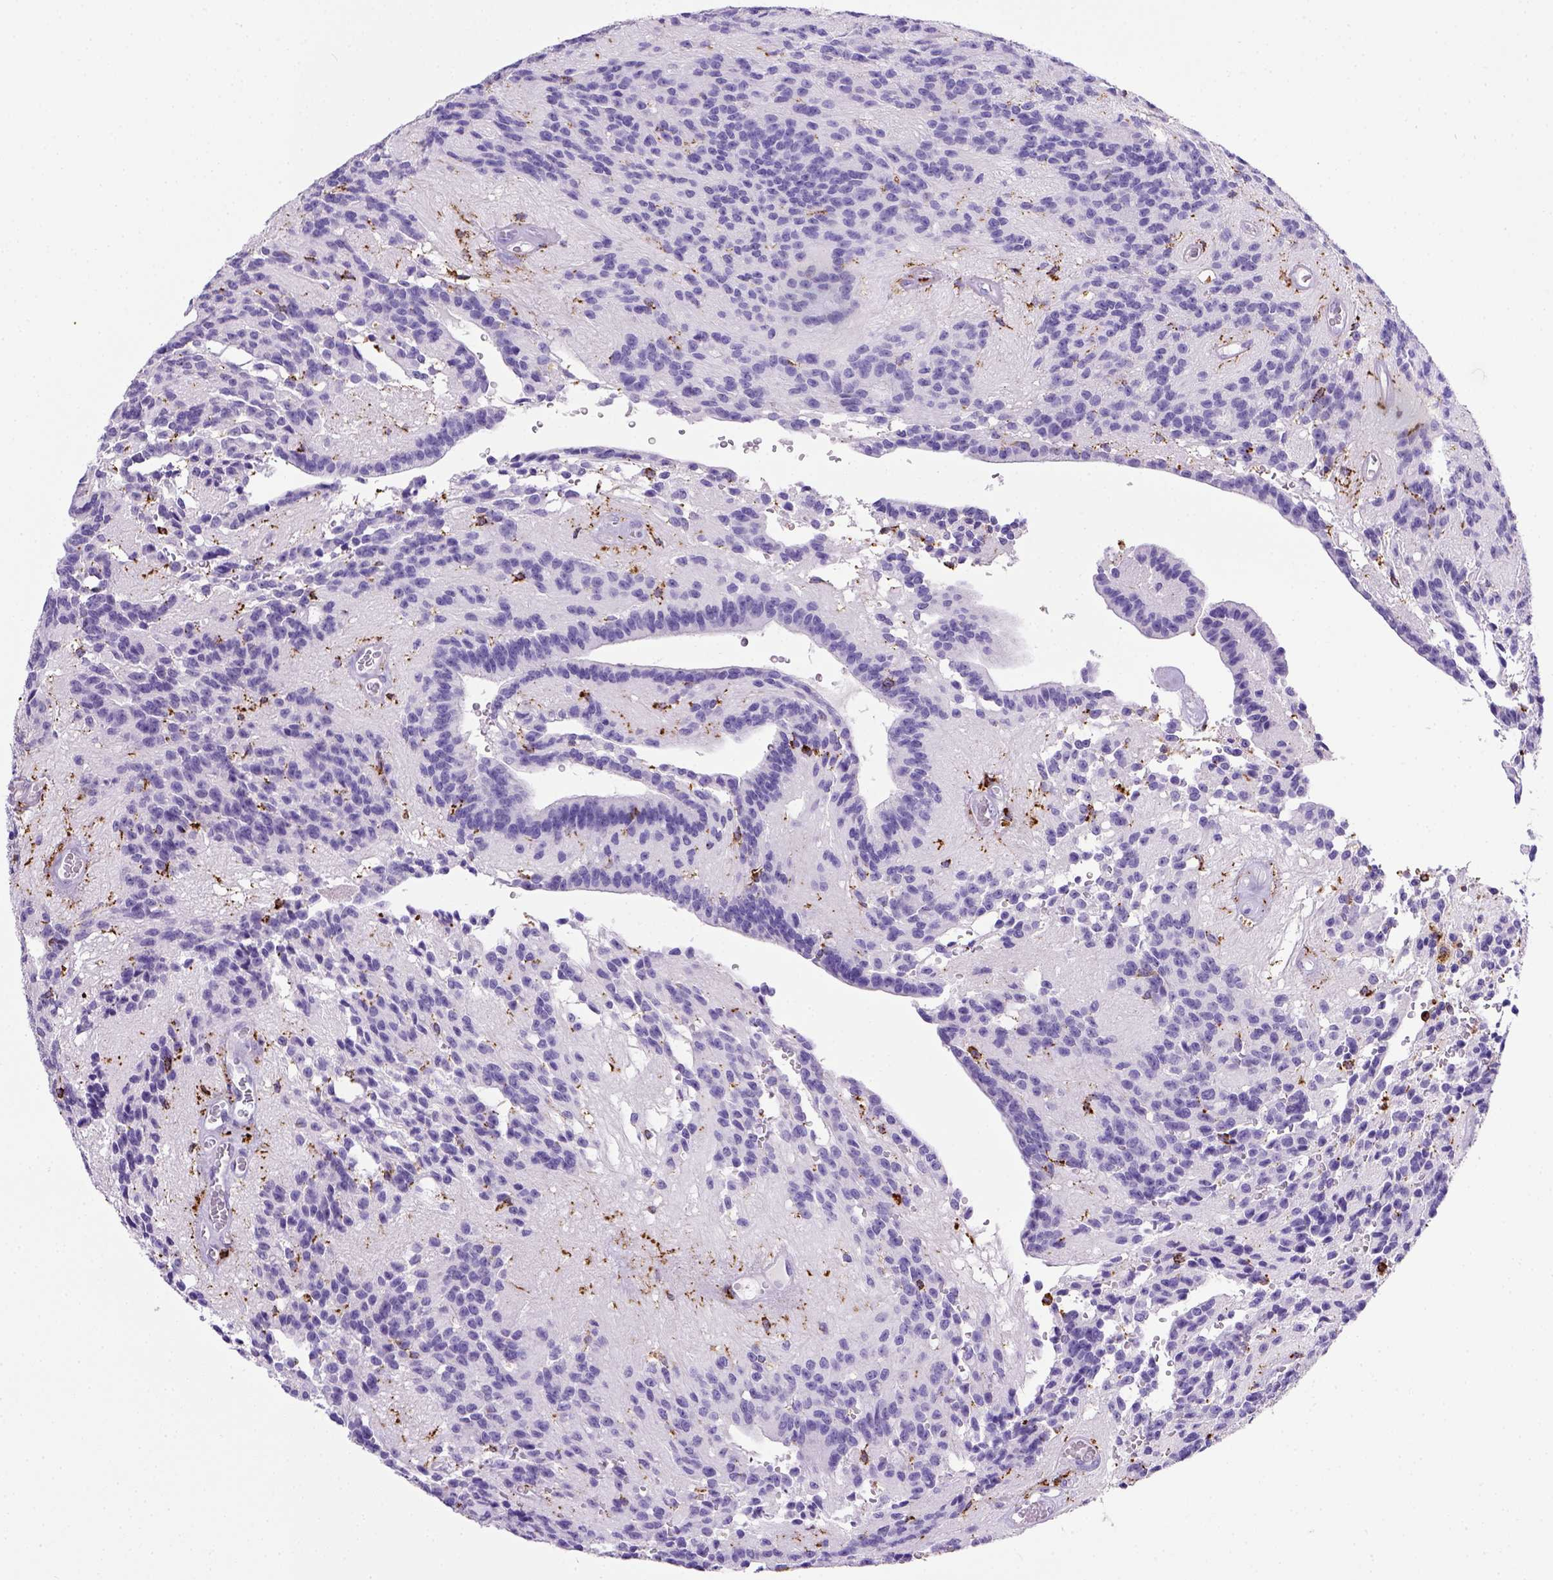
{"staining": {"intensity": "negative", "quantity": "none", "location": "none"}, "tissue": "glioma", "cell_type": "Tumor cells", "image_type": "cancer", "snomed": [{"axis": "morphology", "description": "Glioma, malignant, Low grade"}, {"axis": "topography", "description": "Brain"}], "caption": "There is no significant expression in tumor cells of malignant glioma (low-grade).", "gene": "CD68", "patient": {"sex": "male", "age": 31}}